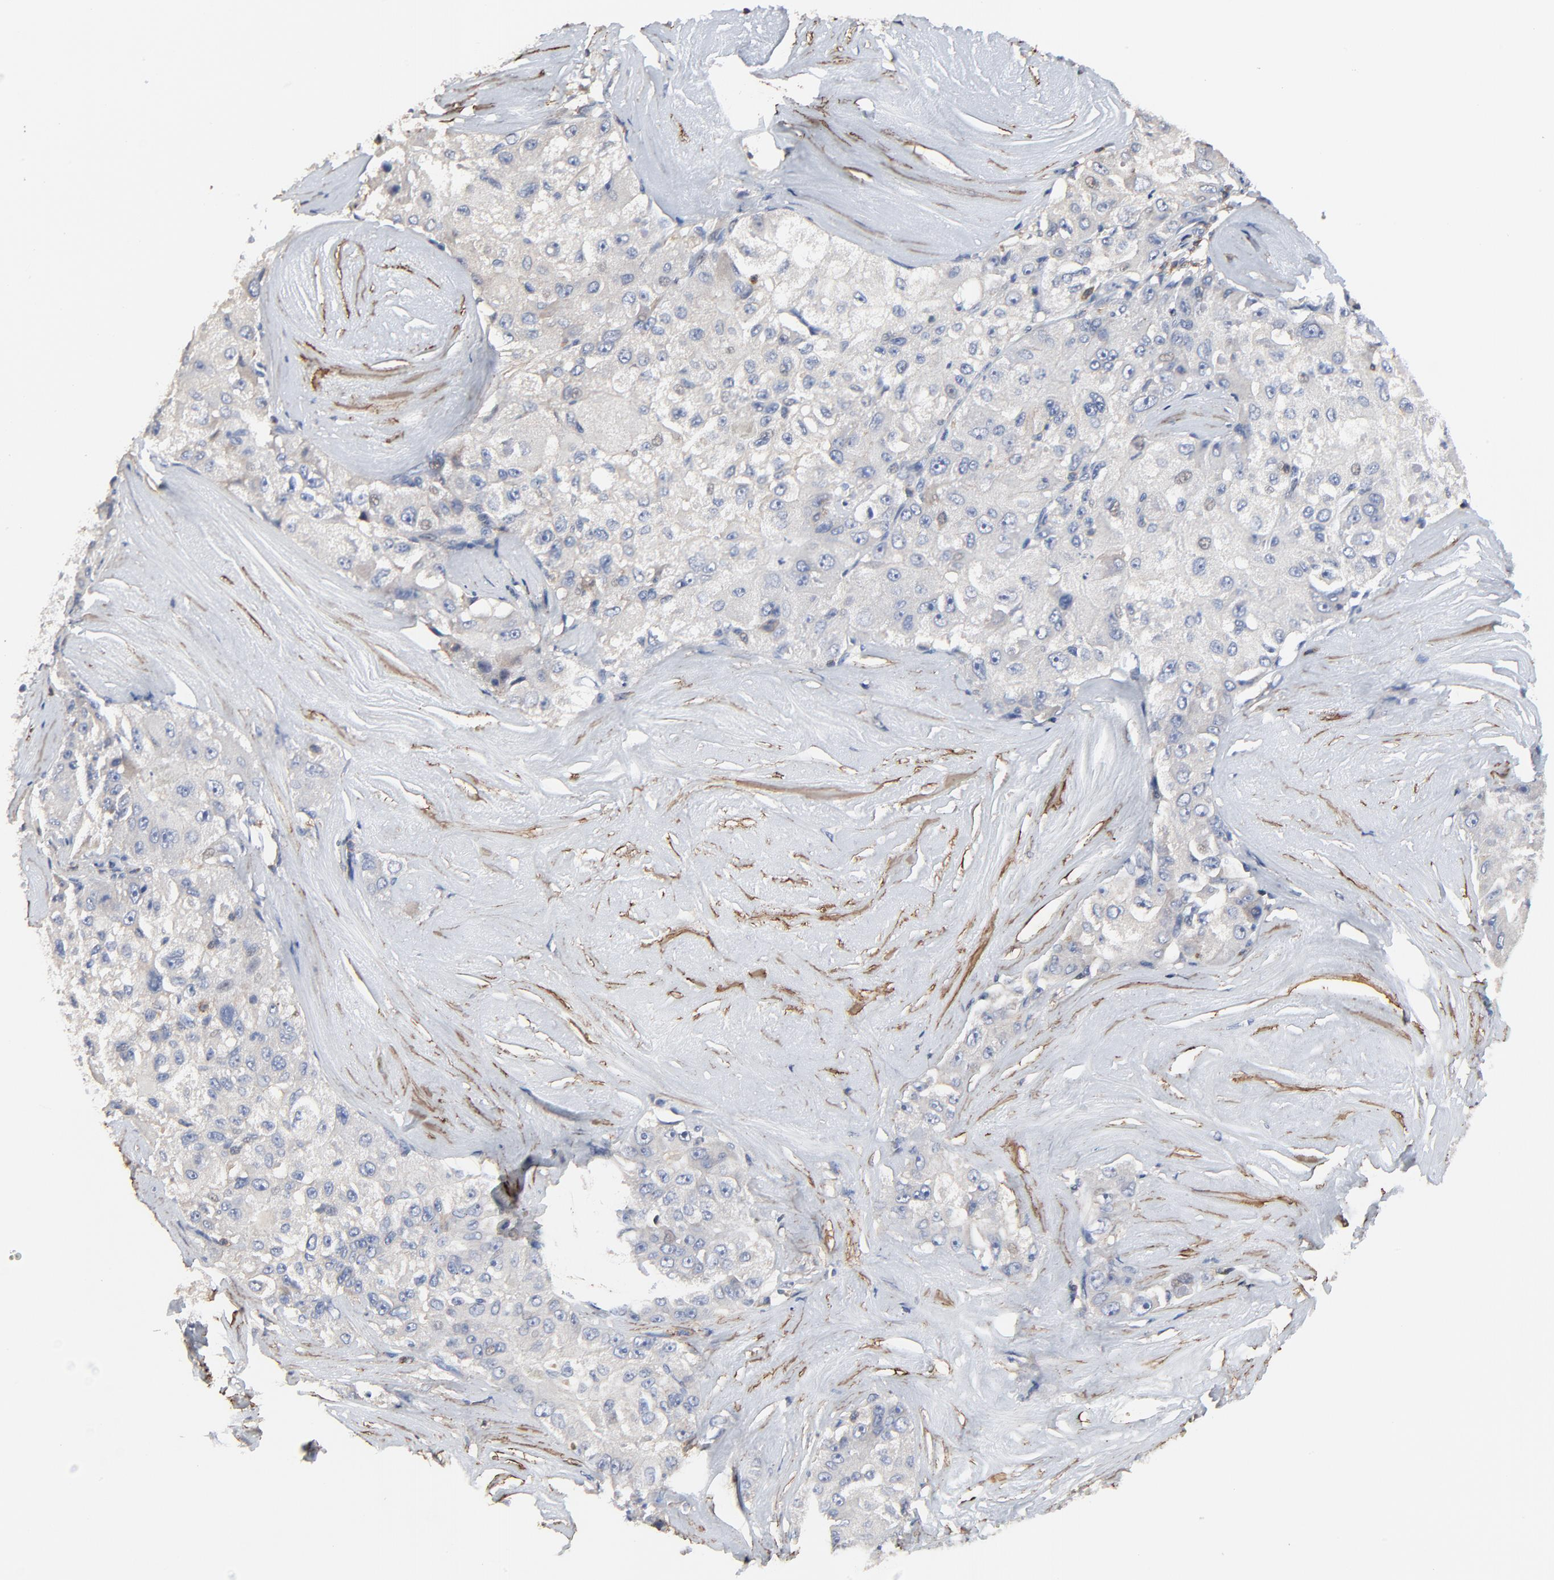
{"staining": {"intensity": "negative", "quantity": "none", "location": "none"}, "tissue": "liver cancer", "cell_type": "Tumor cells", "image_type": "cancer", "snomed": [{"axis": "morphology", "description": "Carcinoma, Hepatocellular, NOS"}, {"axis": "topography", "description": "Liver"}], "caption": "DAB immunohistochemical staining of liver cancer shows no significant expression in tumor cells. (DAB (3,3'-diaminobenzidine) IHC with hematoxylin counter stain).", "gene": "SKAP1", "patient": {"sex": "male", "age": 80}}